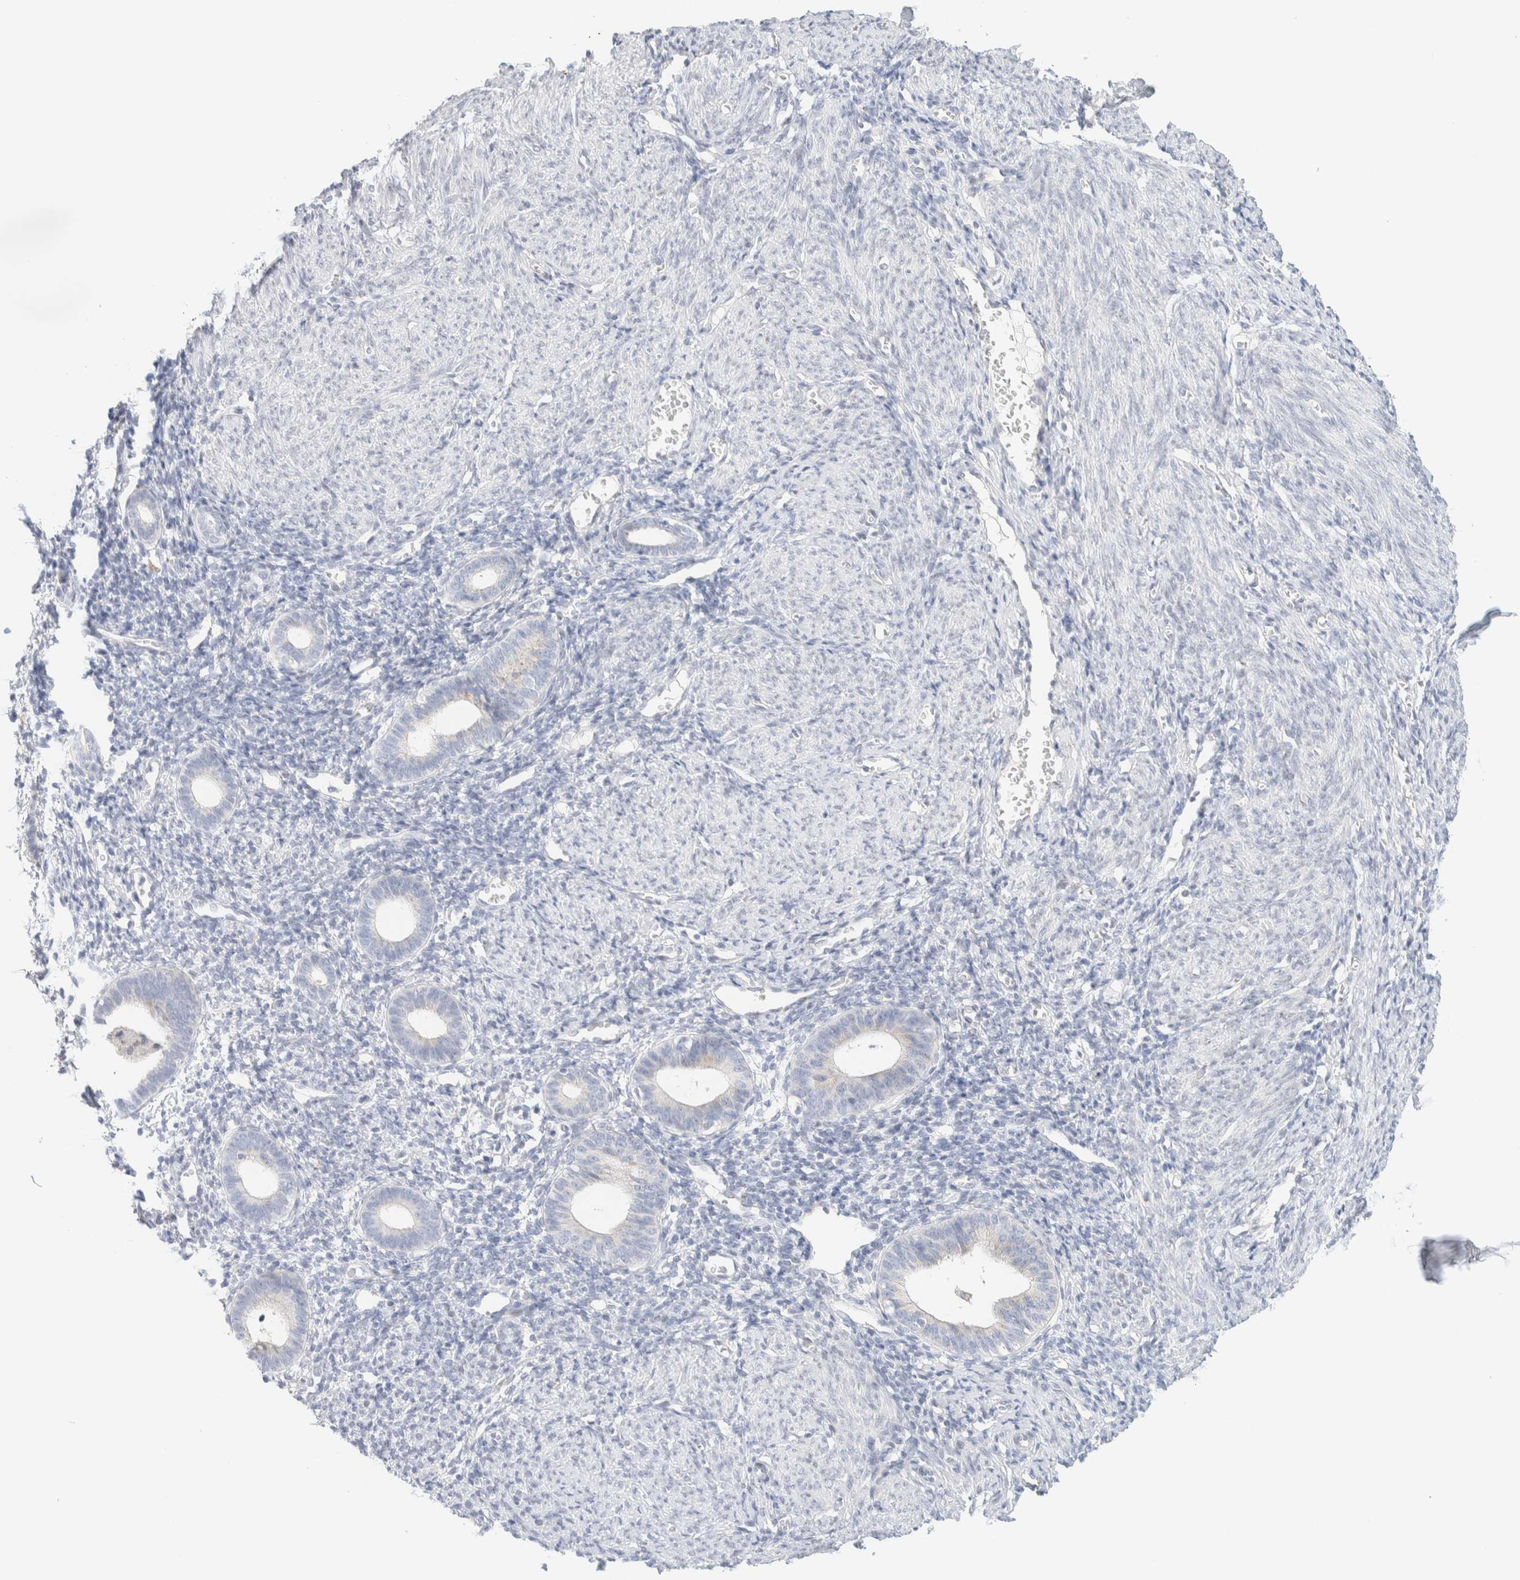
{"staining": {"intensity": "negative", "quantity": "none", "location": "none"}, "tissue": "endometrium", "cell_type": "Cells in endometrial stroma", "image_type": "normal", "snomed": [{"axis": "morphology", "description": "Normal tissue, NOS"}, {"axis": "morphology", "description": "Adenocarcinoma, NOS"}, {"axis": "topography", "description": "Endometrium"}], "caption": "This is an IHC micrograph of normal endometrium. There is no positivity in cells in endometrial stroma.", "gene": "SPNS3", "patient": {"sex": "female", "age": 57}}